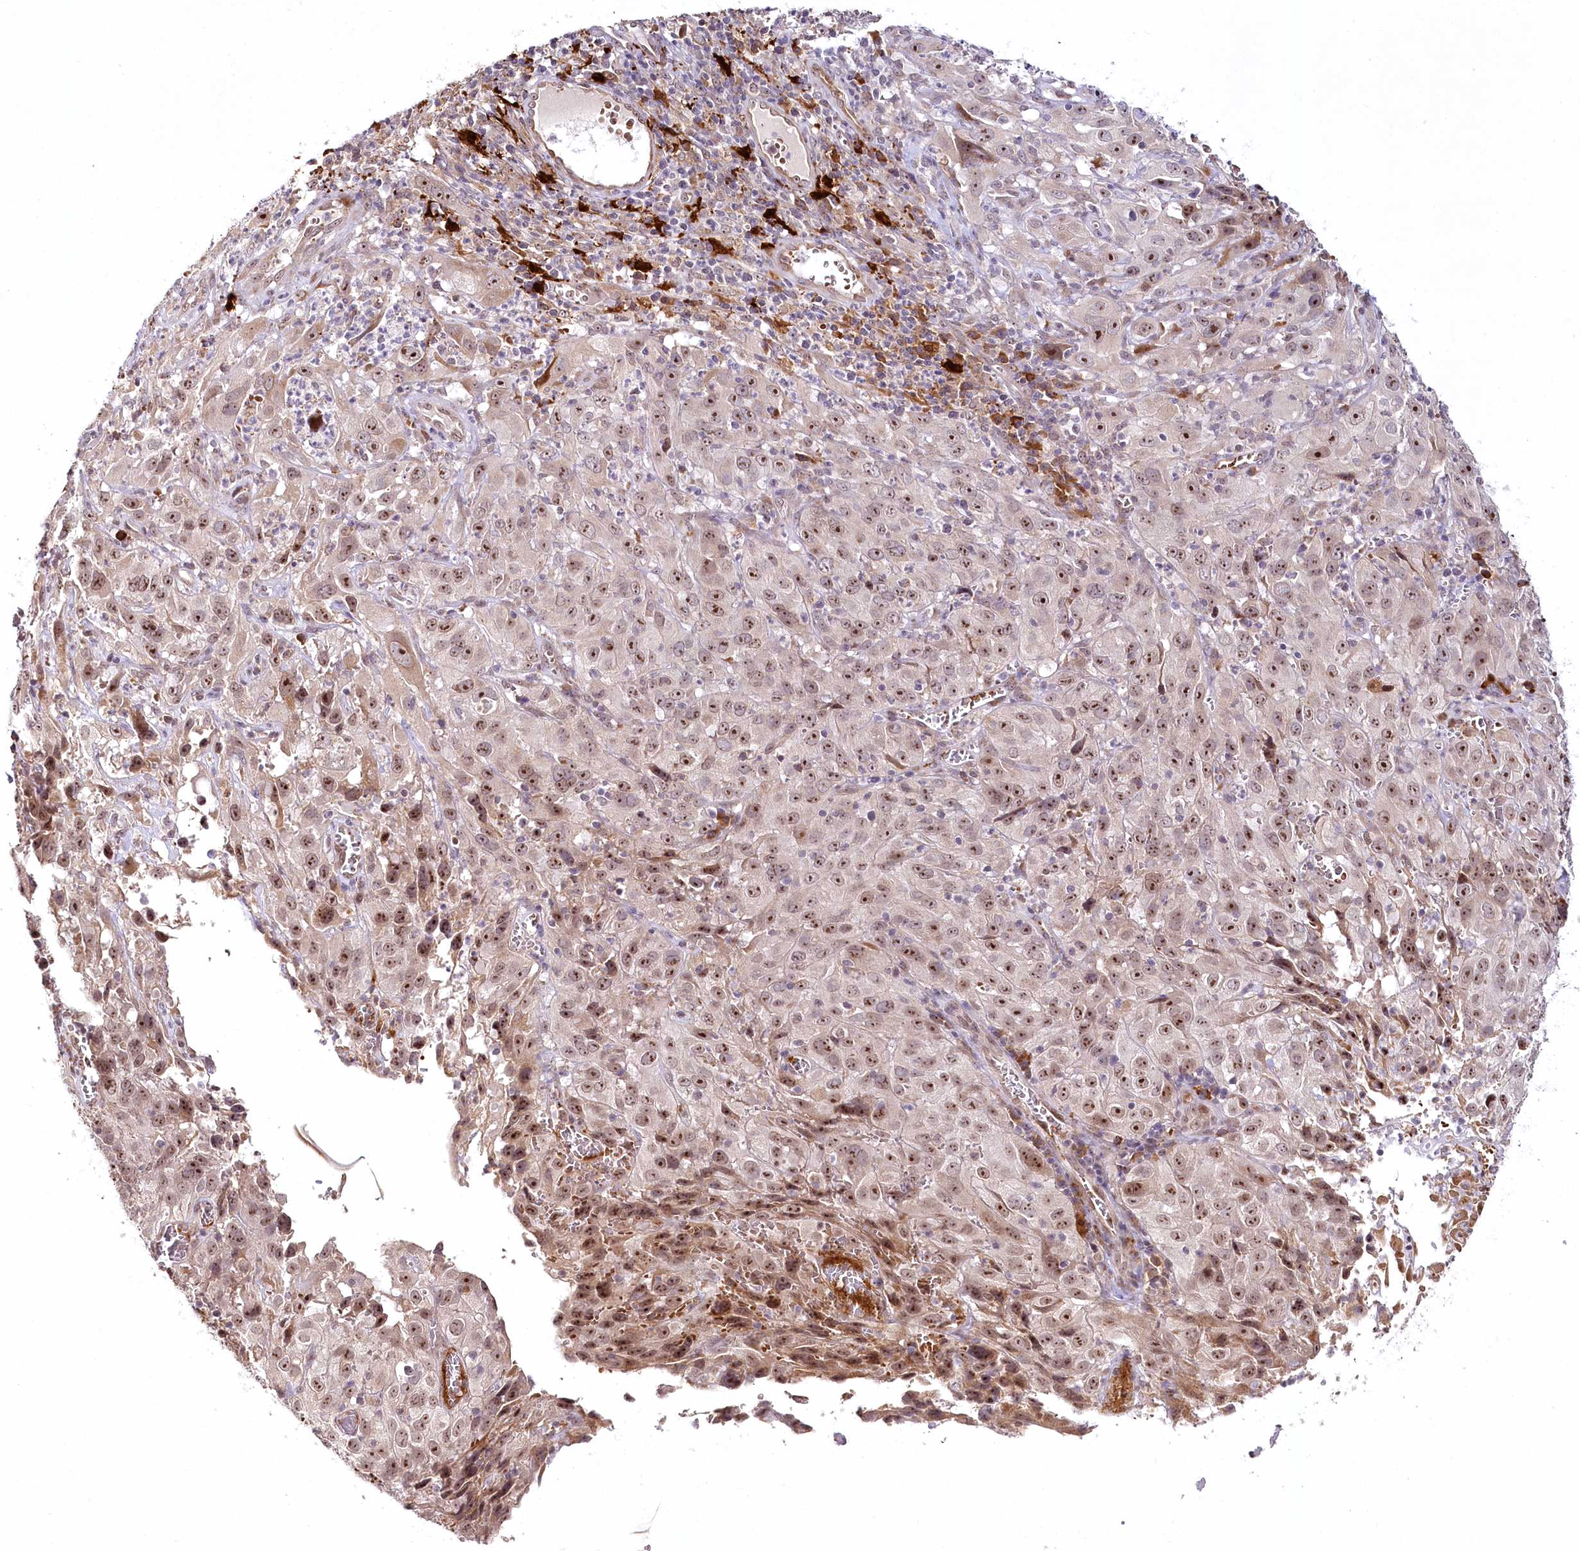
{"staining": {"intensity": "strong", "quantity": ">75%", "location": "nuclear"}, "tissue": "cervical cancer", "cell_type": "Tumor cells", "image_type": "cancer", "snomed": [{"axis": "morphology", "description": "Squamous cell carcinoma, NOS"}, {"axis": "topography", "description": "Cervix"}], "caption": "IHC staining of squamous cell carcinoma (cervical), which exhibits high levels of strong nuclear staining in approximately >75% of tumor cells indicating strong nuclear protein expression. The staining was performed using DAB (3,3'-diaminobenzidine) (brown) for protein detection and nuclei were counterstained in hematoxylin (blue).", "gene": "WDR36", "patient": {"sex": "female", "age": 32}}